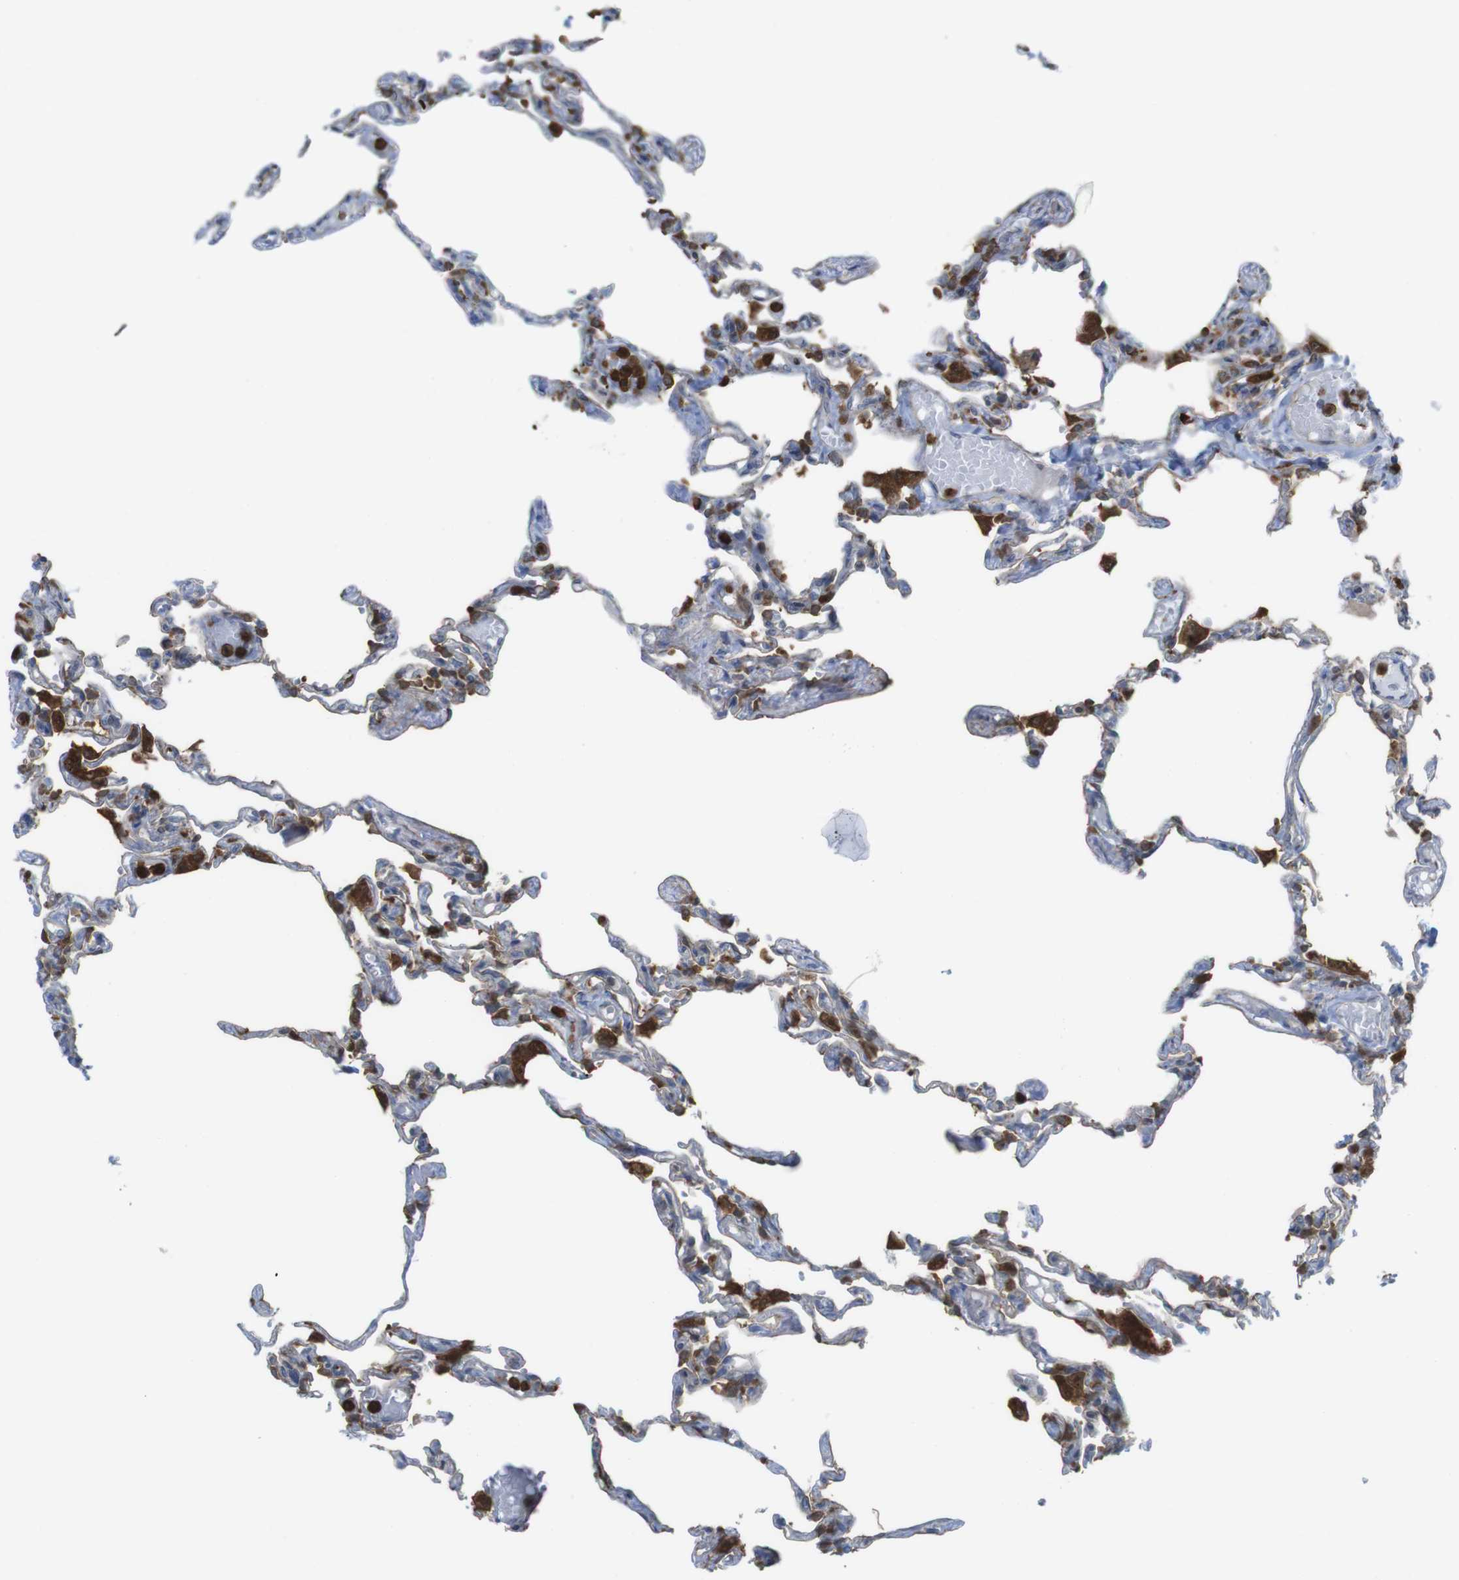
{"staining": {"intensity": "moderate", "quantity": "<25%", "location": "cytoplasmic/membranous"}, "tissue": "lung", "cell_type": "Alveolar cells", "image_type": "normal", "snomed": [{"axis": "morphology", "description": "Normal tissue, NOS"}, {"axis": "topography", "description": "Lung"}], "caption": "Protein expression analysis of unremarkable lung demonstrates moderate cytoplasmic/membranous expression in about <25% of alveolar cells. Immunohistochemistry (ihc) stains the protein of interest in brown and the nuclei are stained blue.", "gene": "PRKCD", "patient": {"sex": "male", "age": 21}}